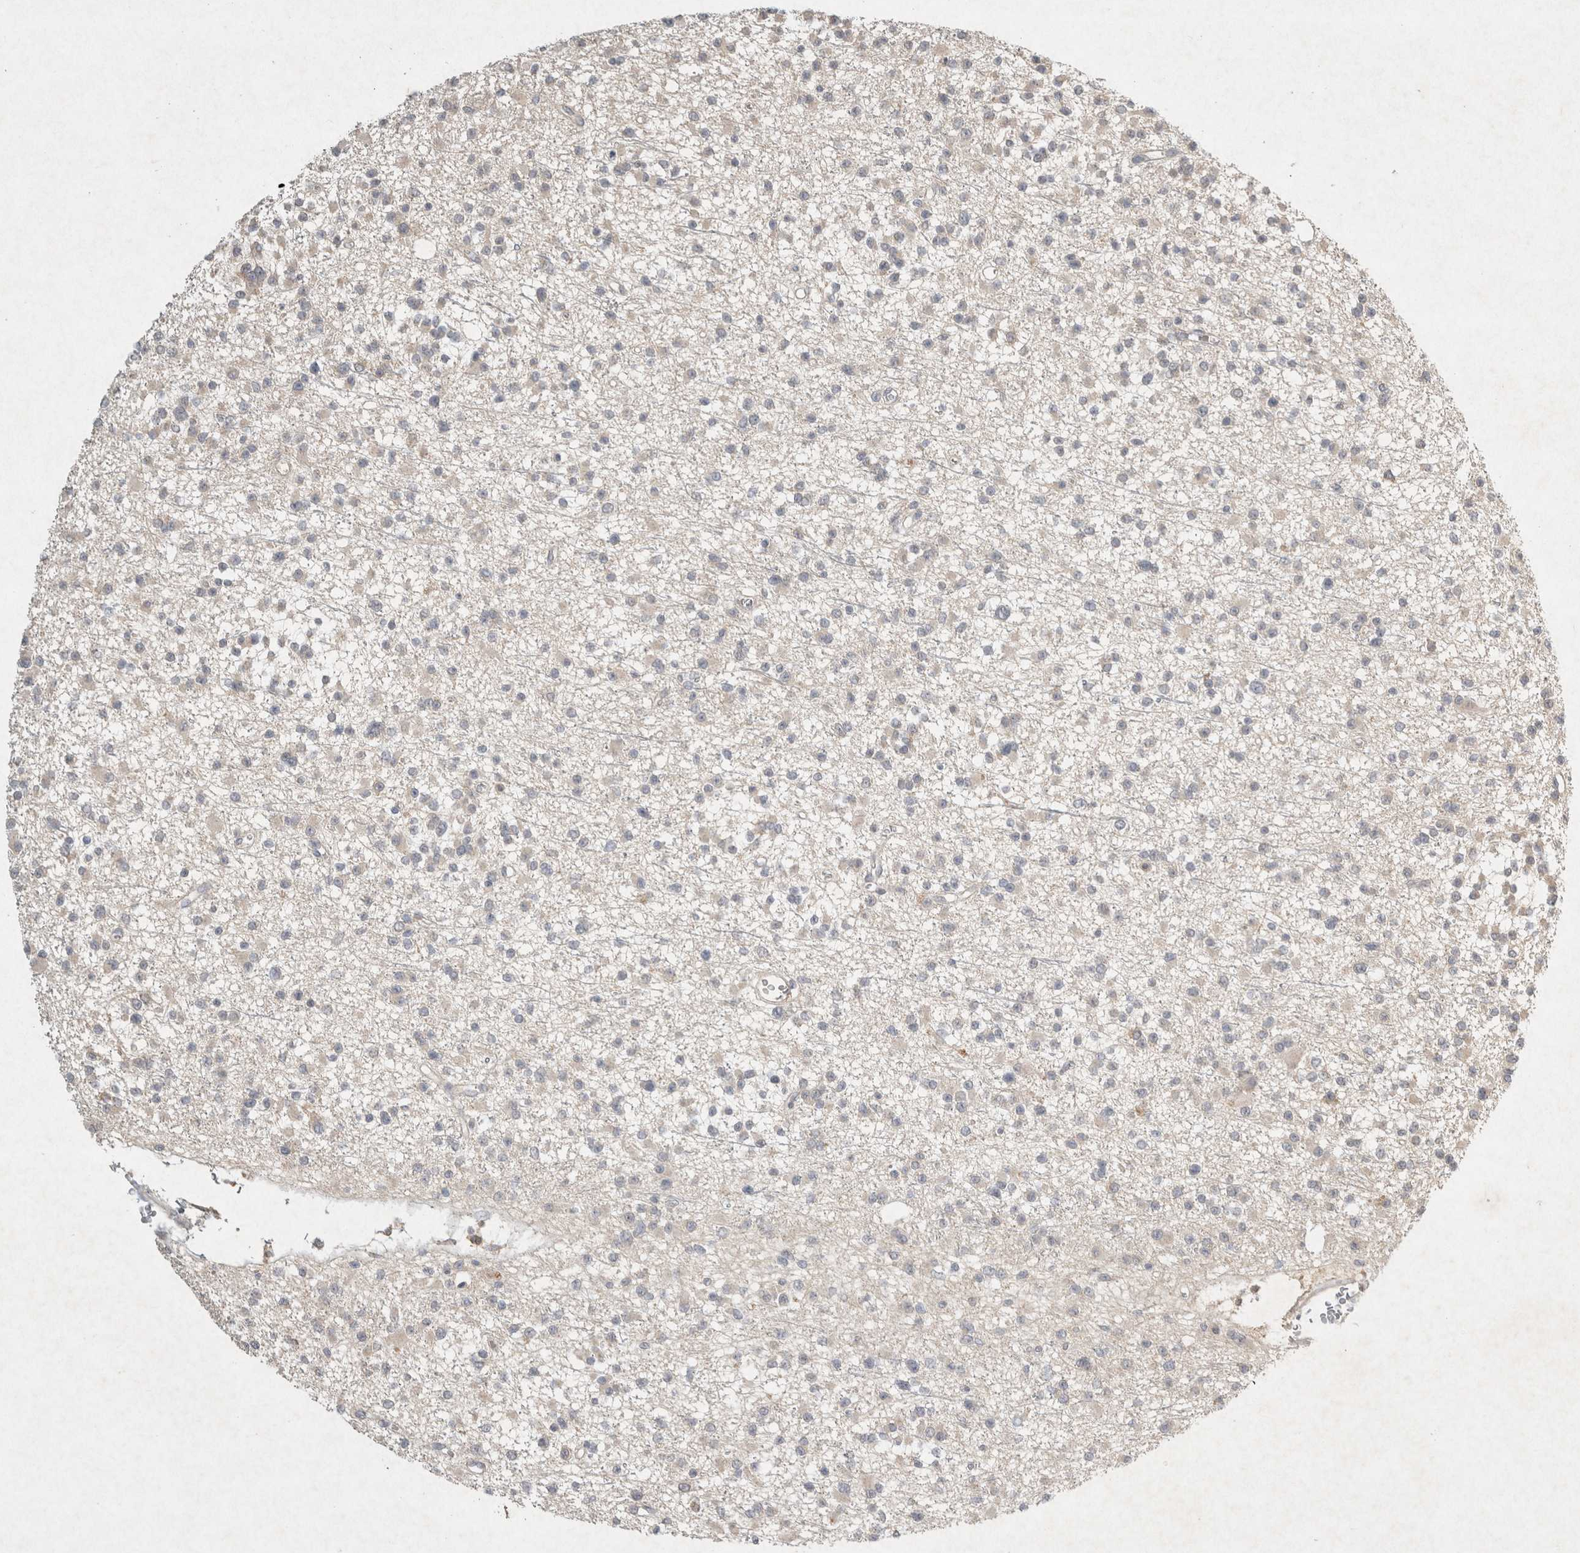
{"staining": {"intensity": "negative", "quantity": "none", "location": "none"}, "tissue": "glioma", "cell_type": "Tumor cells", "image_type": "cancer", "snomed": [{"axis": "morphology", "description": "Glioma, malignant, Low grade"}, {"axis": "topography", "description": "Brain"}], "caption": "Immunohistochemical staining of human glioma displays no significant staining in tumor cells. (DAB immunohistochemistry (IHC), high magnification).", "gene": "LOXL2", "patient": {"sex": "female", "age": 22}}